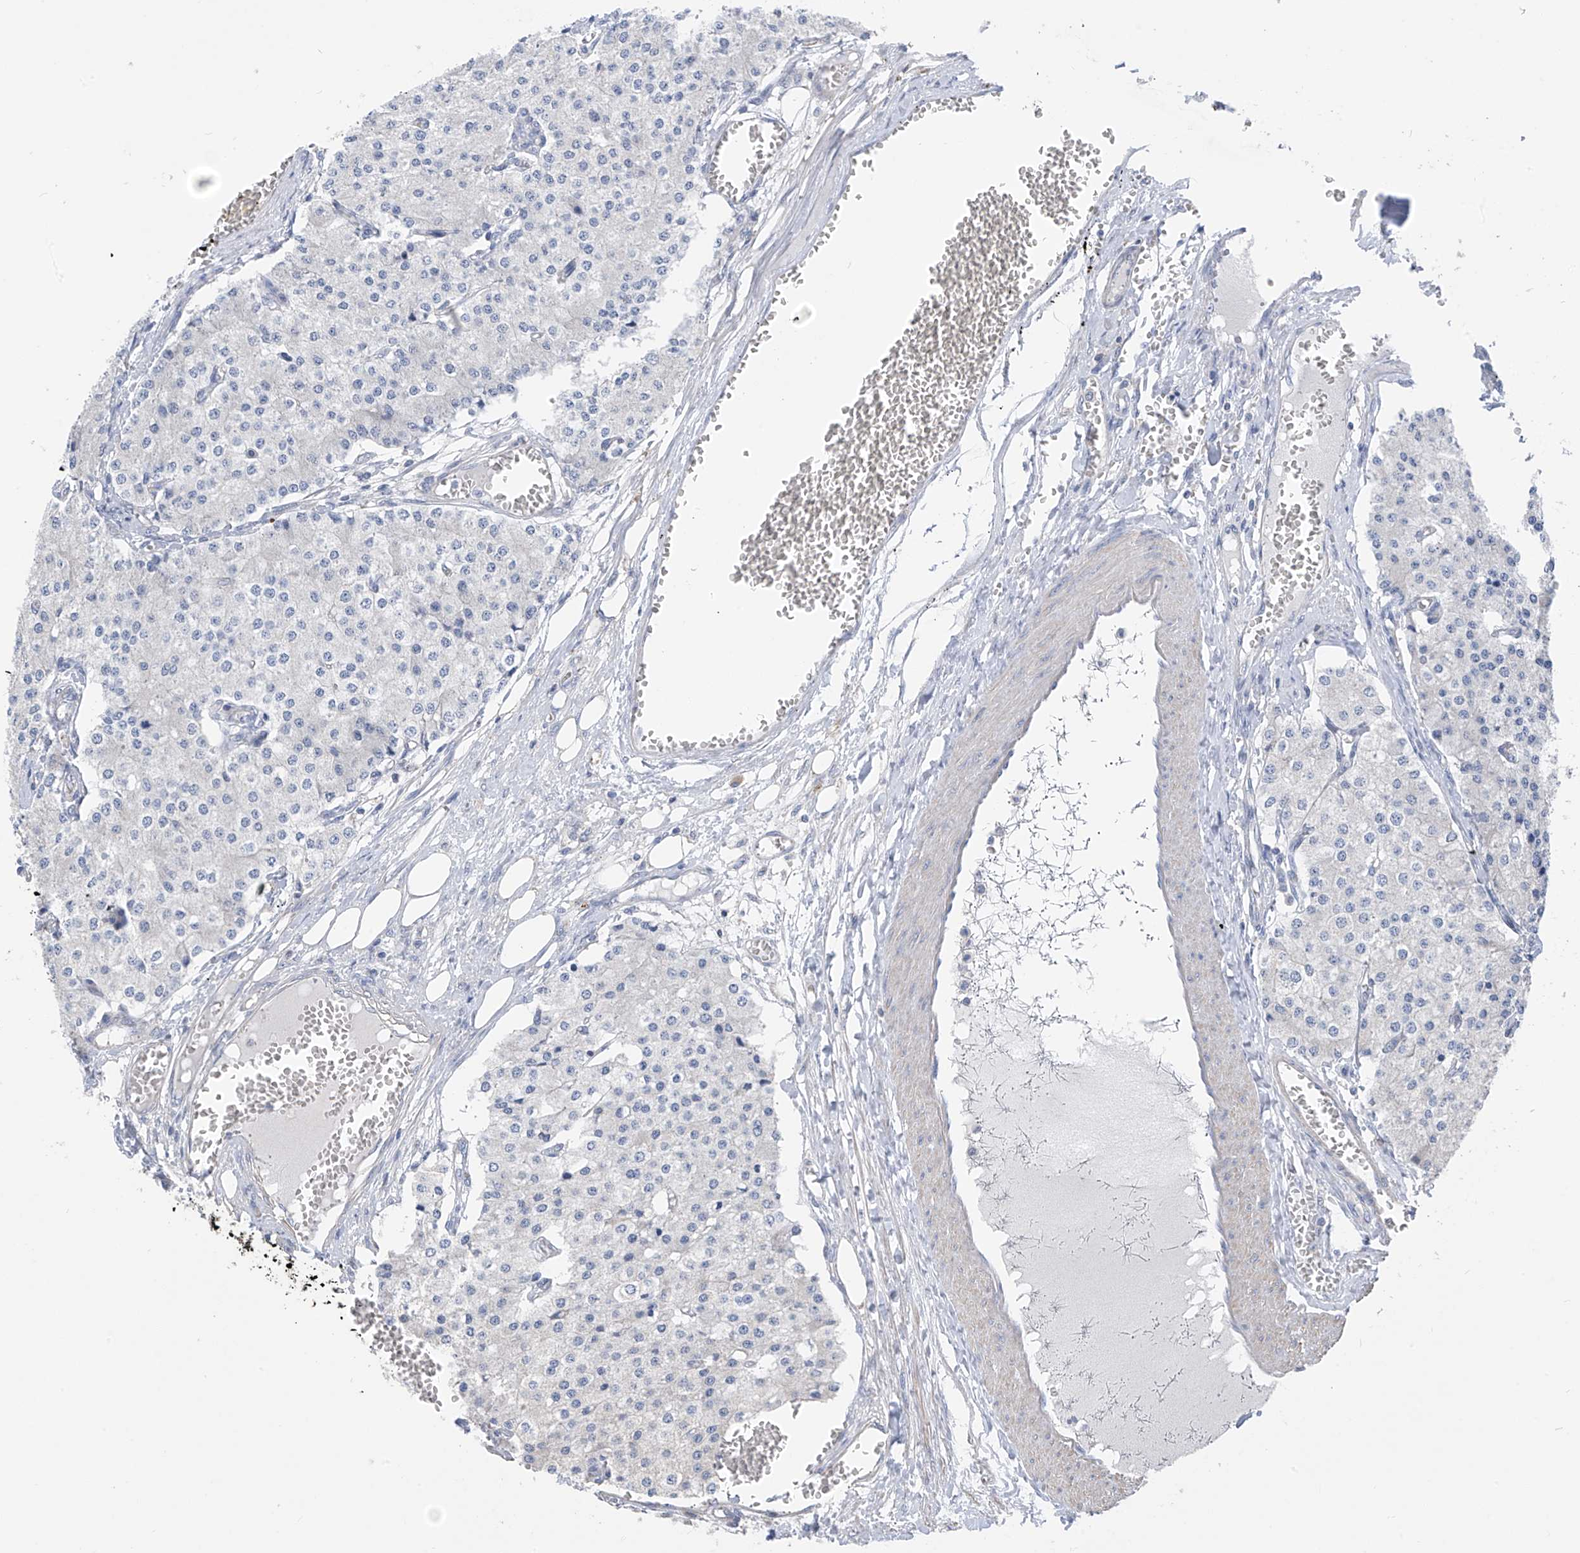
{"staining": {"intensity": "negative", "quantity": "none", "location": "none"}, "tissue": "carcinoid", "cell_type": "Tumor cells", "image_type": "cancer", "snomed": [{"axis": "morphology", "description": "Carcinoid, malignant, NOS"}, {"axis": "topography", "description": "Colon"}], "caption": "IHC photomicrograph of neoplastic tissue: carcinoid stained with DAB displays no significant protein staining in tumor cells.", "gene": "SYN3", "patient": {"sex": "female", "age": 52}}